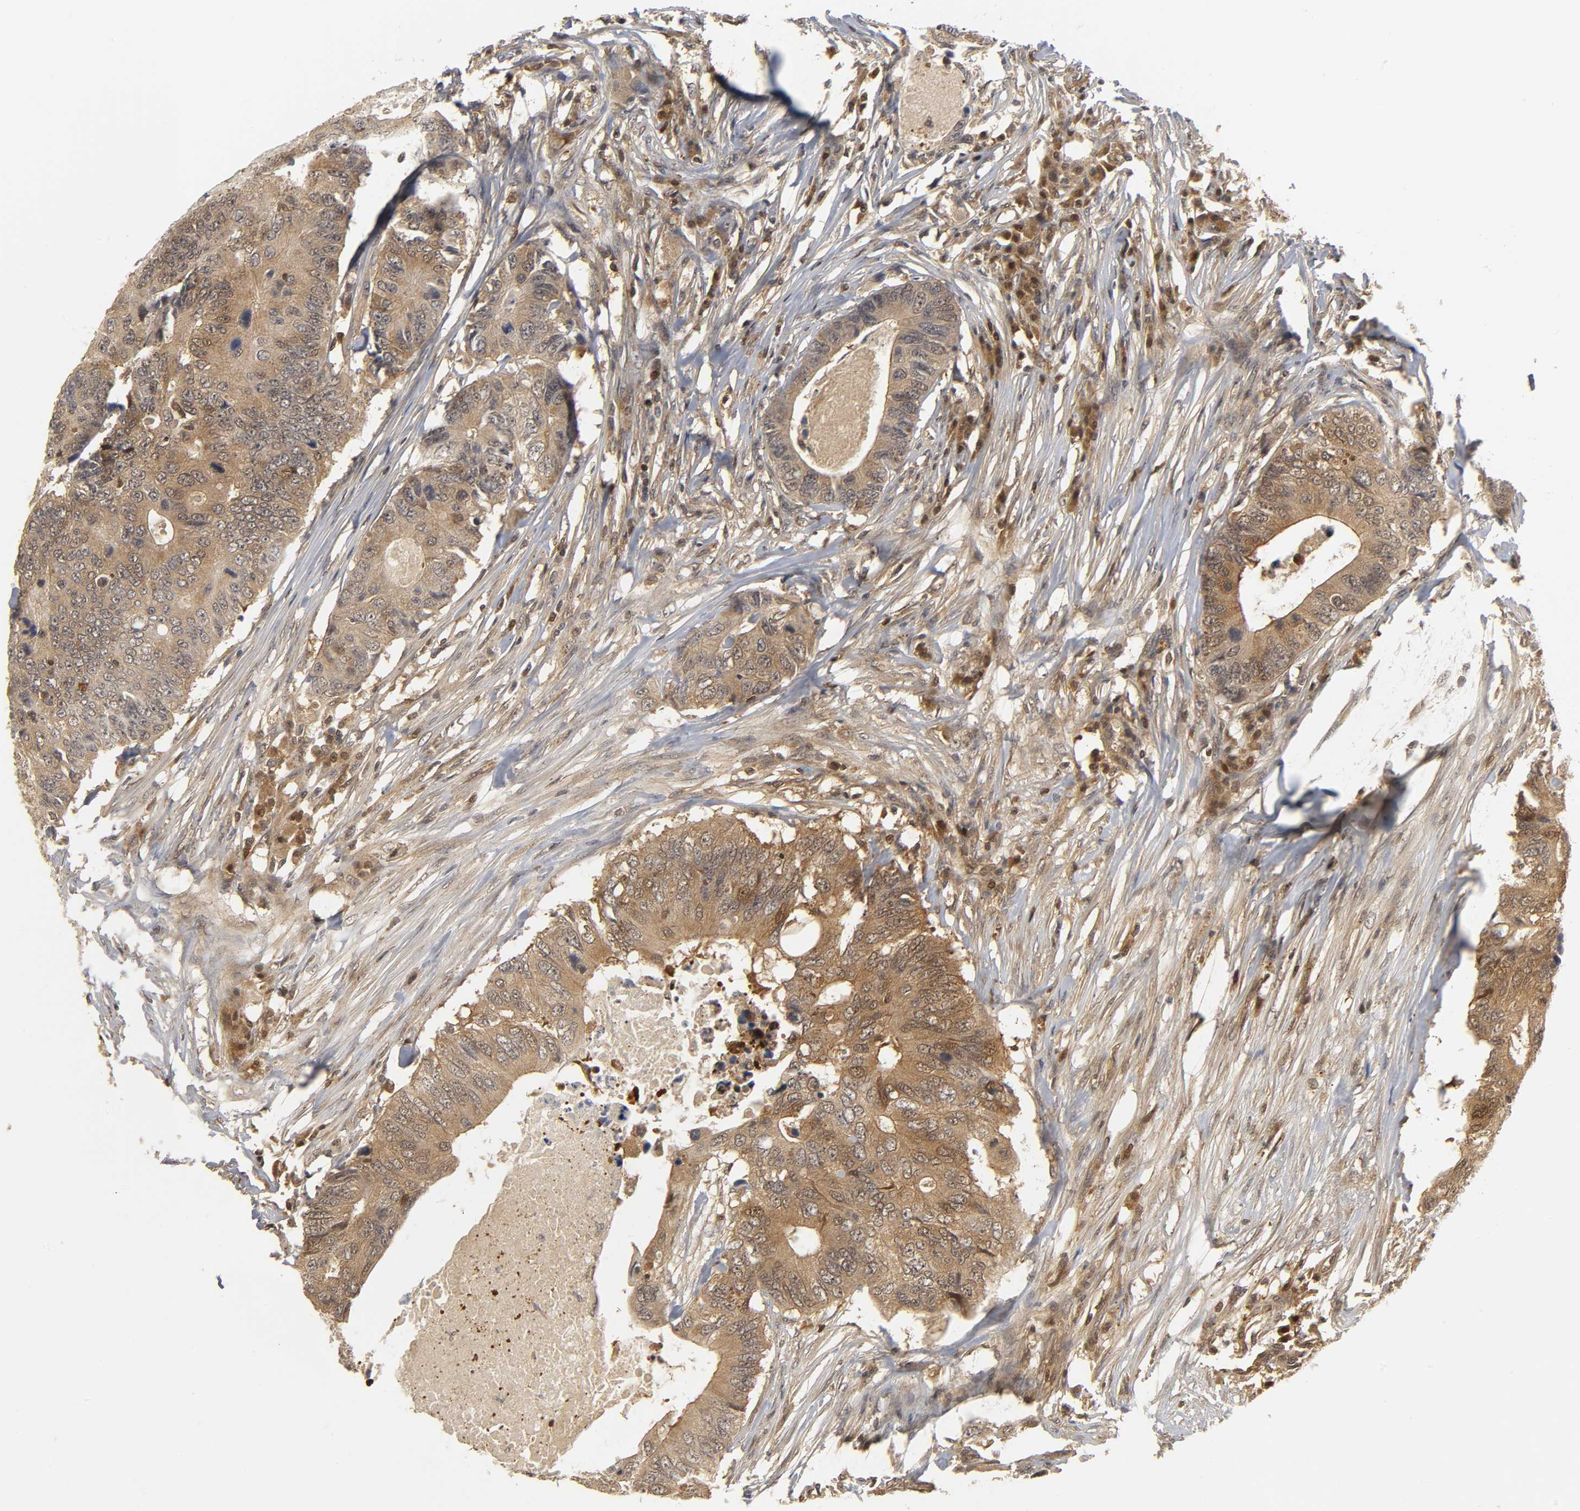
{"staining": {"intensity": "moderate", "quantity": ">75%", "location": "cytoplasmic/membranous"}, "tissue": "colorectal cancer", "cell_type": "Tumor cells", "image_type": "cancer", "snomed": [{"axis": "morphology", "description": "Adenocarcinoma, NOS"}, {"axis": "topography", "description": "Colon"}], "caption": "IHC staining of colorectal cancer, which exhibits medium levels of moderate cytoplasmic/membranous staining in about >75% of tumor cells indicating moderate cytoplasmic/membranous protein positivity. The staining was performed using DAB (3,3'-diaminobenzidine) (brown) for protein detection and nuclei were counterstained in hematoxylin (blue).", "gene": "PARK7", "patient": {"sex": "male", "age": 71}}